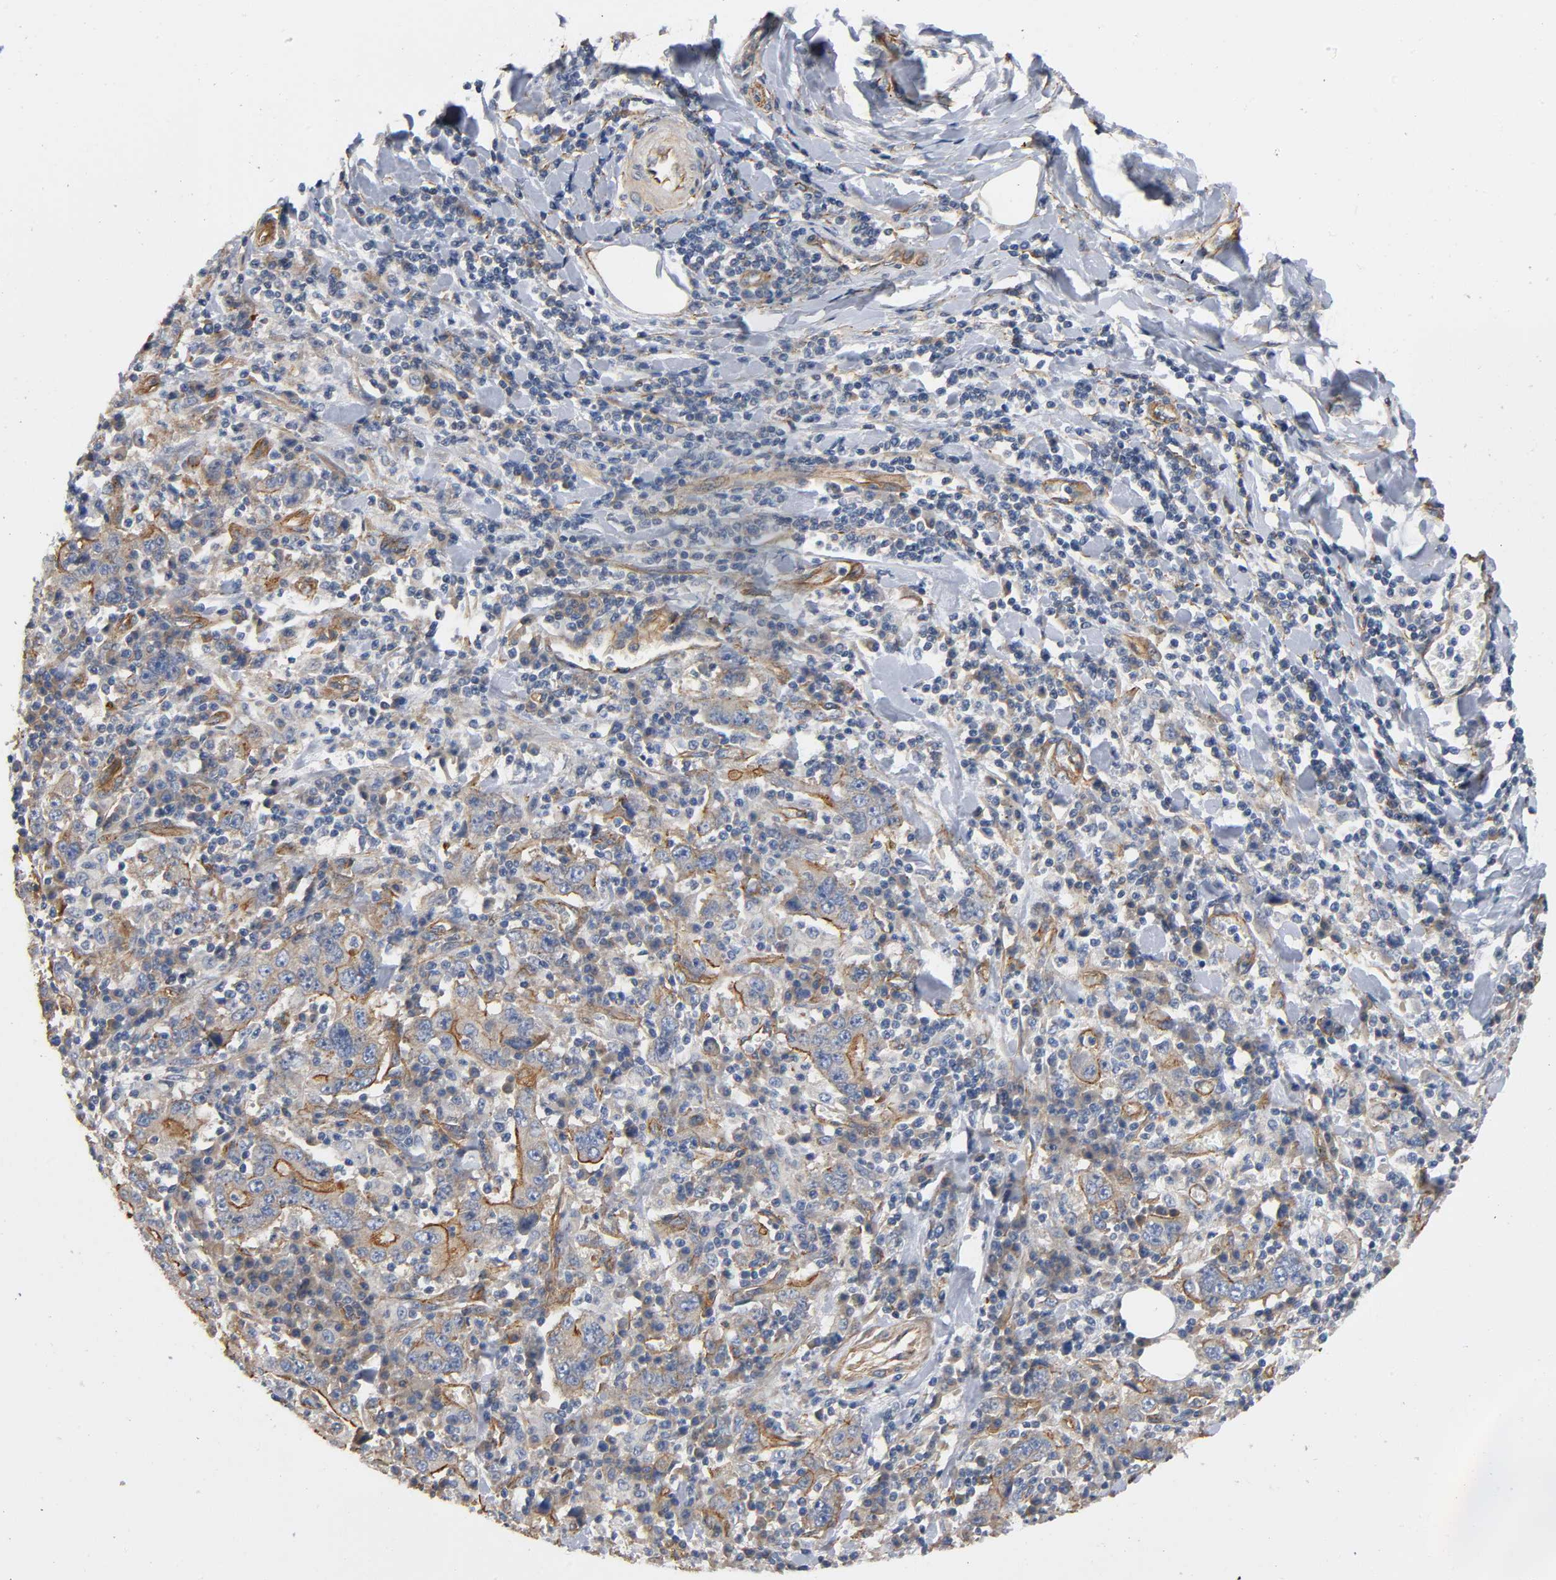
{"staining": {"intensity": "moderate", "quantity": "25%-75%", "location": "cytoplasmic/membranous"}, "tissue": "stomach cancer", "cell_type": "Tumor cells", "image_type": "cancer", "snomed": [{"axis": "morphology", "description": "Normal tissue, NOS"}, {"axis": "morphology", "description": "Adenocarcinoma, NOS"}, {"axis": "topography", "description": "Stomach, upper"}, {"axis": "topography", "description": "Stomach"}], "caption": "Tumor cells show medium levels of moderate cytoplasmic/membranous expression in approximately 25%-75% of cells in human adenocarcinoma (stomach).", "gene": "MARS1", "patient": {"sex": "male", "age": 59}}